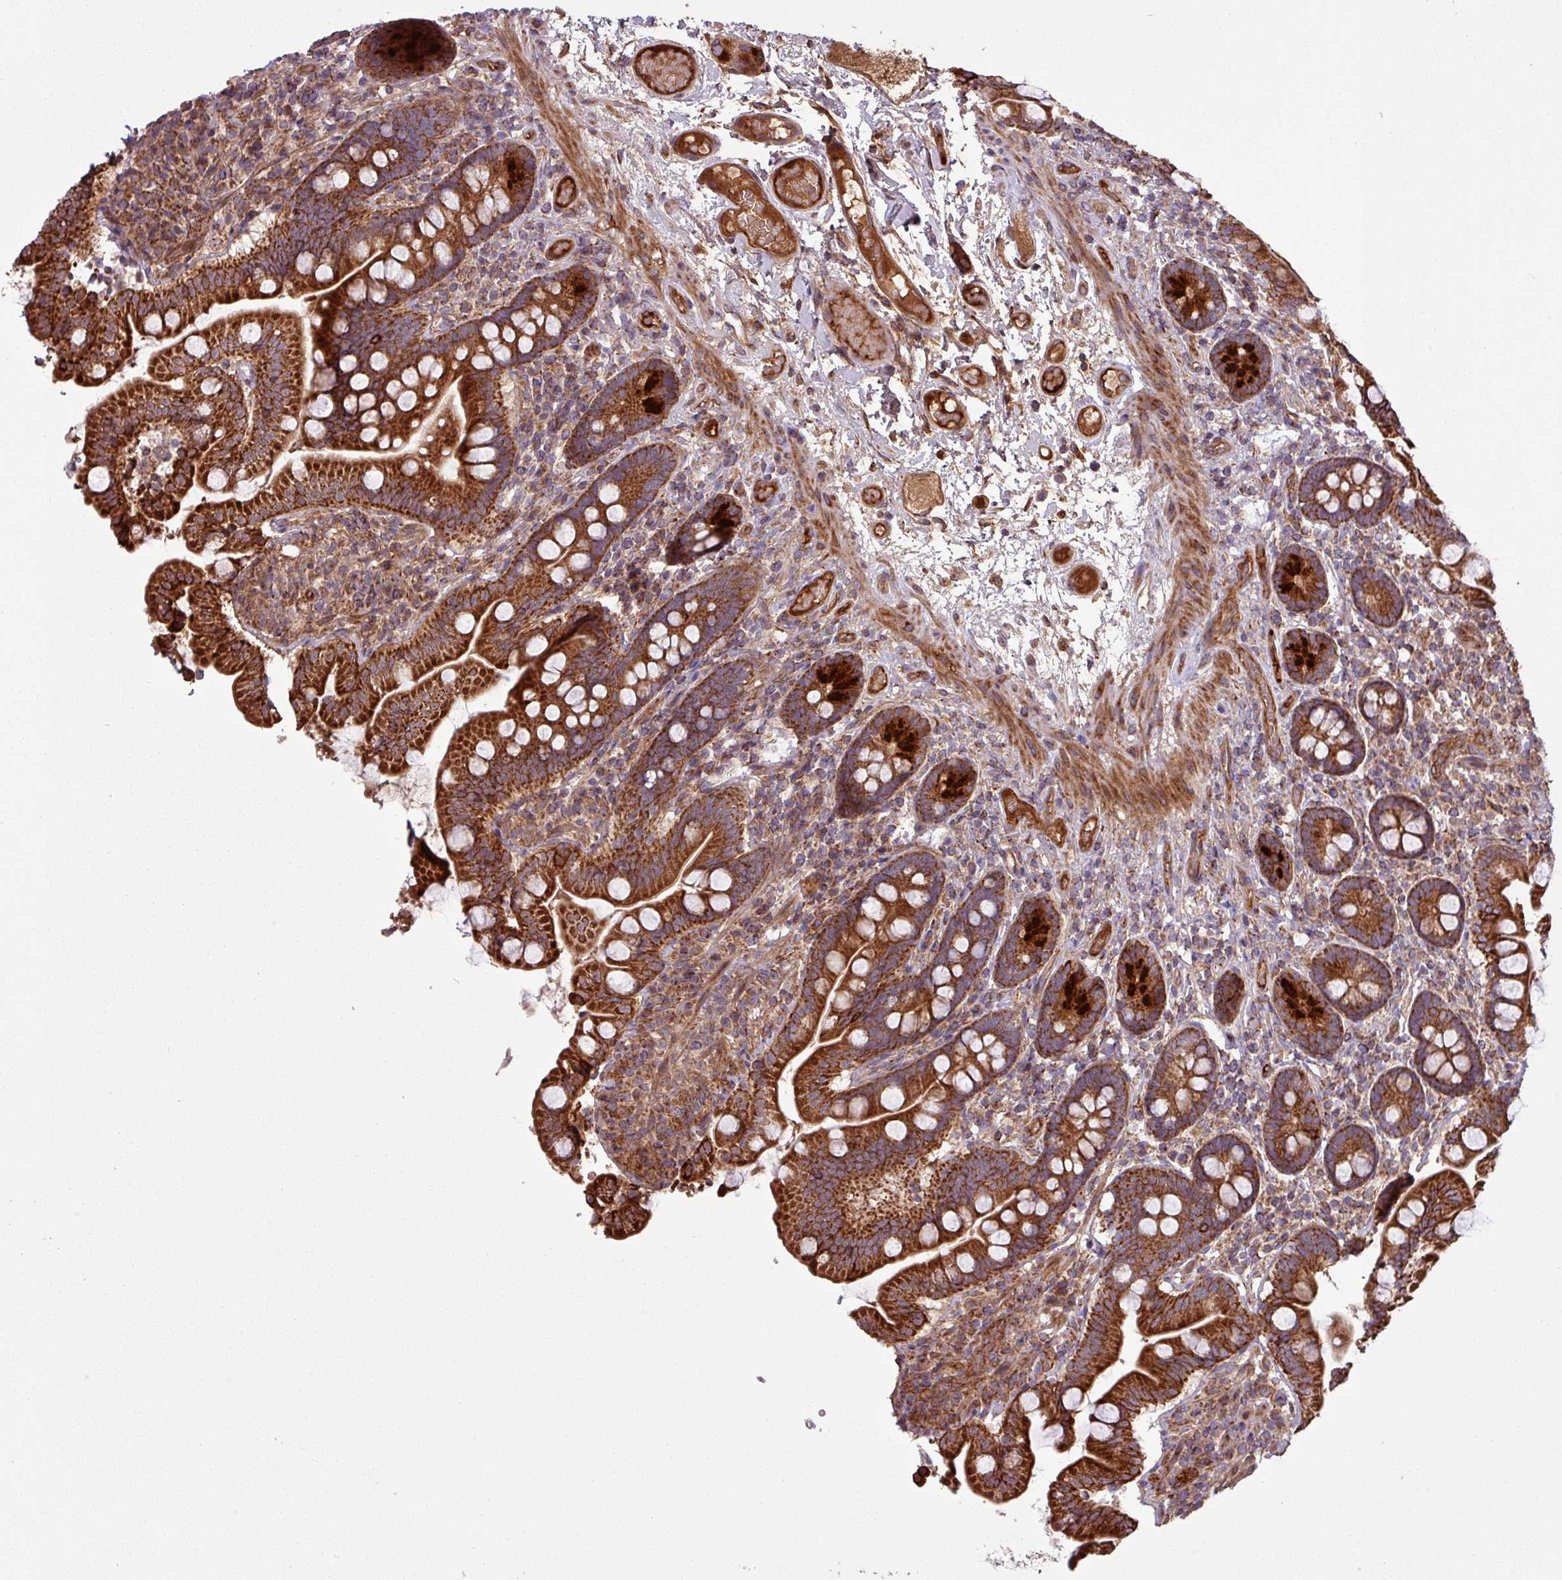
{"staining": {"intensity": "strong", "quantity": ">75%", "location": "cytoplasmic/membranous"}, "tissue": "small intestine", "cell_type": "Glandular cells", "image_type": "normal", "snomed": [{"axis": "morphology", "description": "Normal tissue, NOS"}, {"axis": "topography", "description": "Small intestine"}], "caption": "Strong cytoplasmic/membranous positivity is present in approximately >75% of glandular cells in unremarkable small intestine. Using DAB (3,3'-diaminobenzidine) (brown) and hematoxylin (blue) stains, captured at high magnification using brightfield microscopy.", "gene": "SNRNP25", "patient": {"sex": "female", "age": 64}}